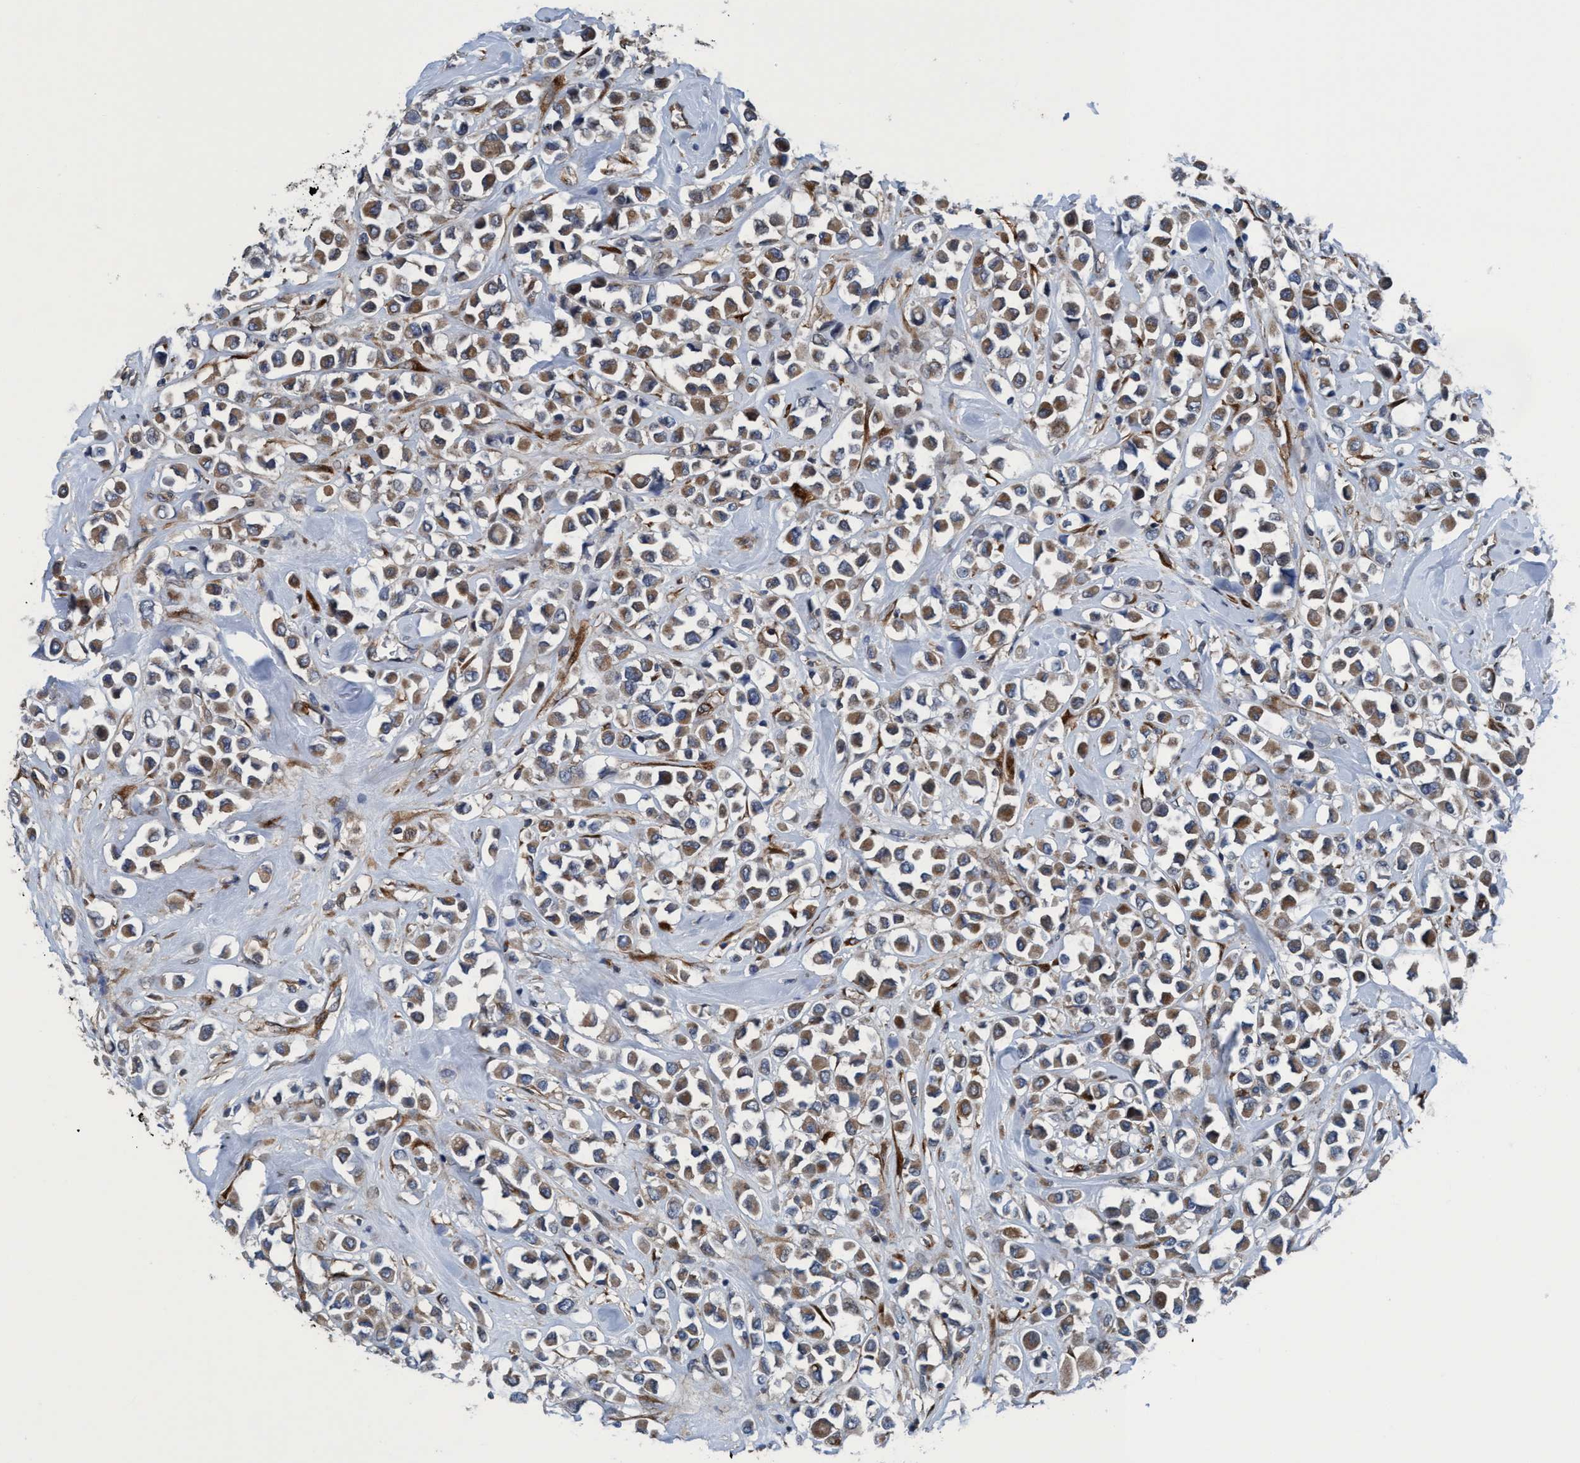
{"staining": {"intensity": "moderate", "quantity": ">75%", "location": "cytoplasmic/membranous"}, "tissue": "breast cancer", "cell_type": "Tumor cells", "image_type": "cancer", "snomed": [{"axis": "morphology", "description": "Duct carcinoma"}, {"axis": "topography", "description": "Breast"}], "caption": "Breast cancer stained with DAB IHC exhibits medium levels of moderate cytoplasmic/membranous staining in about >75% of tumor cells.", "gene": "NMT1", "patient": {"sex": "female", "age": 61}}